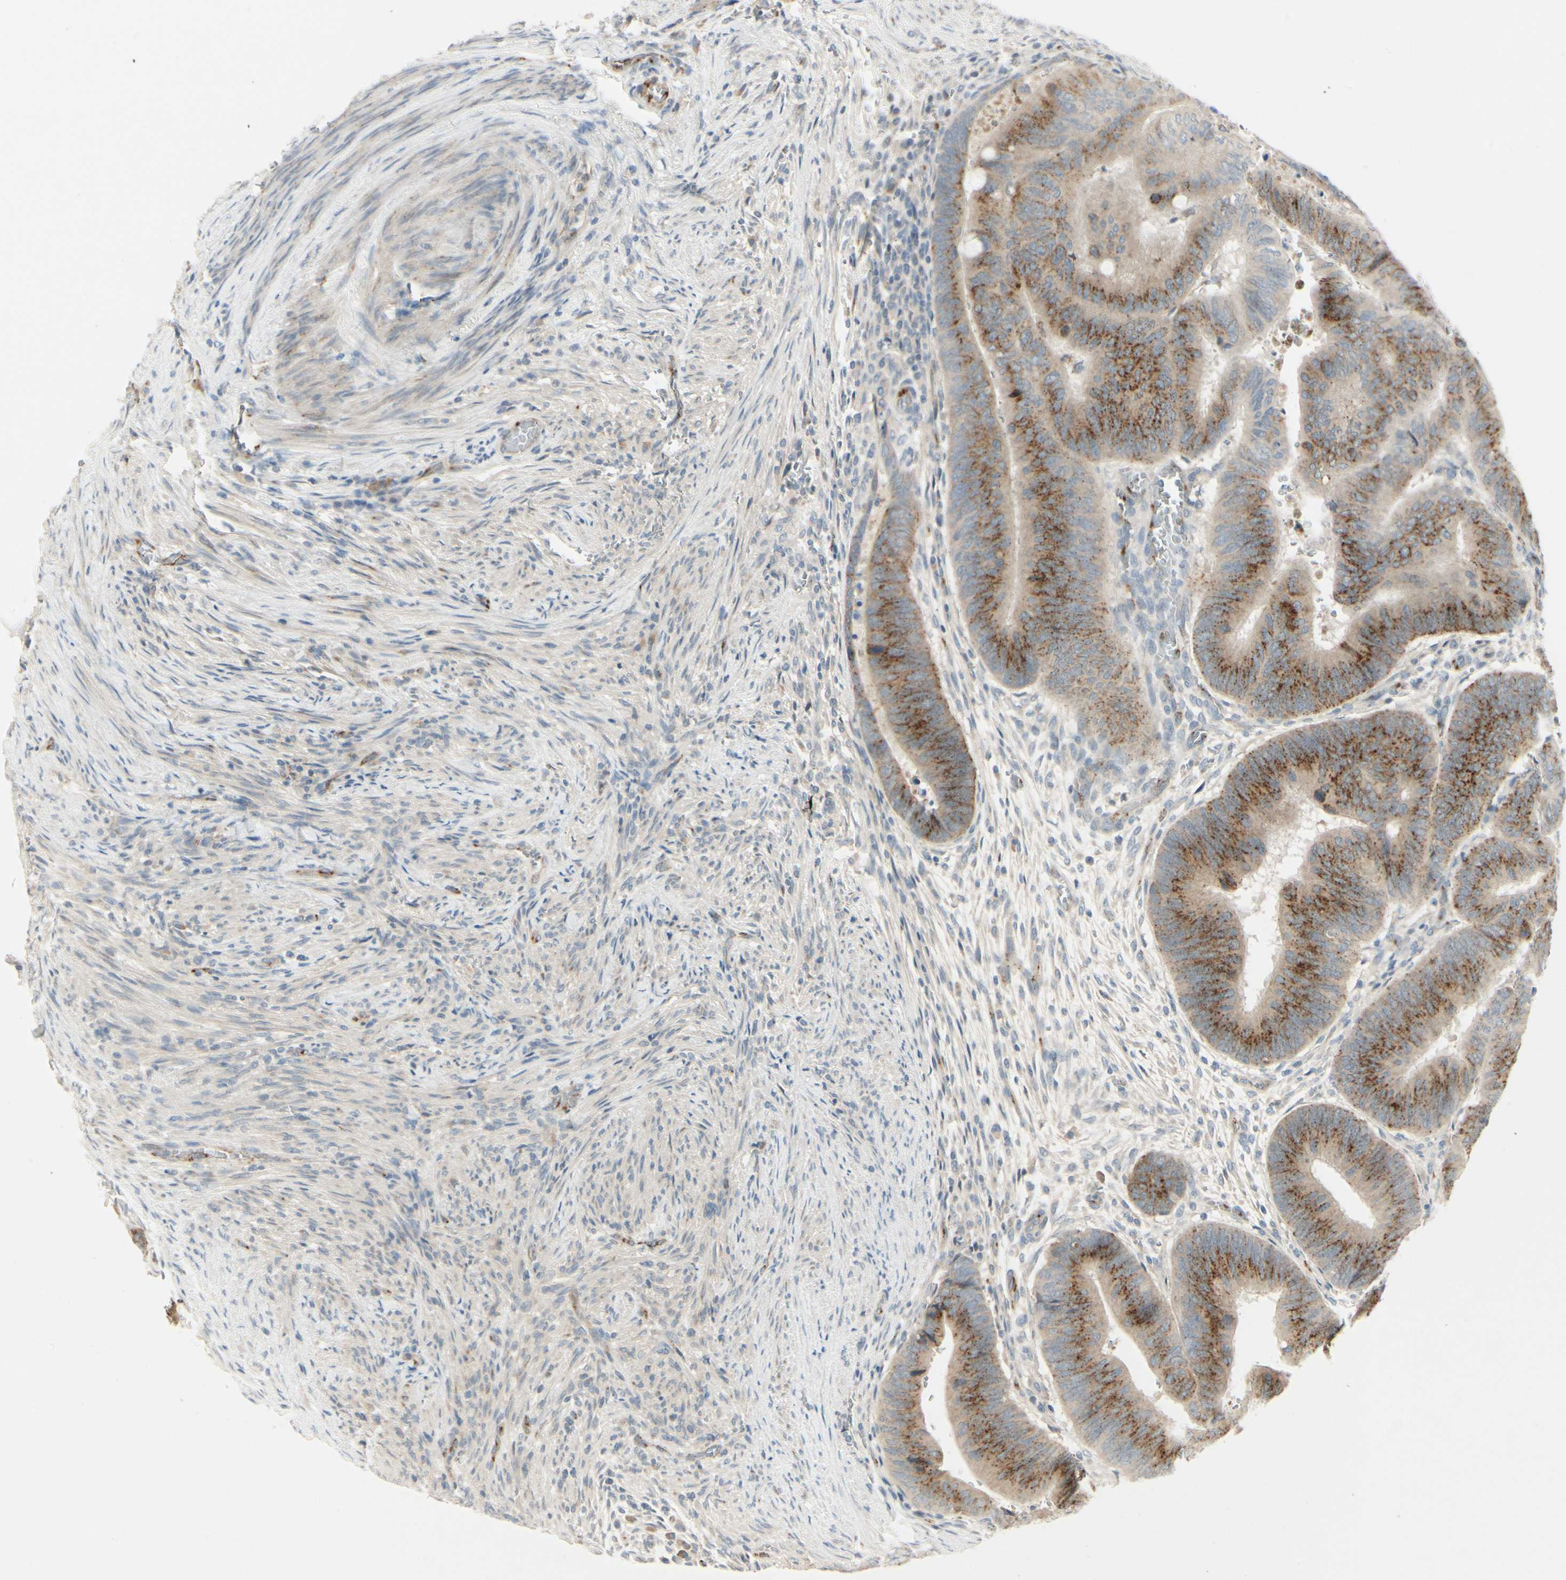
{"staining": {"intensity": "moderate", "quantity": ">75%", "location": "cytoplasmic/membranous"}, "tissue": "colorectal cancer", "cell_type": "Tumor cells", "image_type": "cancer", "snomed": [{"axis": "morphology", "description": "Normal tissue, NOS"}, {"axis": "morphology", "description": "Adenocarcinoma, NOS"}, {"axis": "topography", "description": "Rectum"}, {"axis": "topography", "description": "Peripheral nerve tissue"}], "caption": "A micrograph of human colorectal cancer stained for a protein displays moderate cytoplasmic/membranous brown staining in tumor cells.", "gene": "MANSC1", "patient": {"sex": "male", "age": 92}}